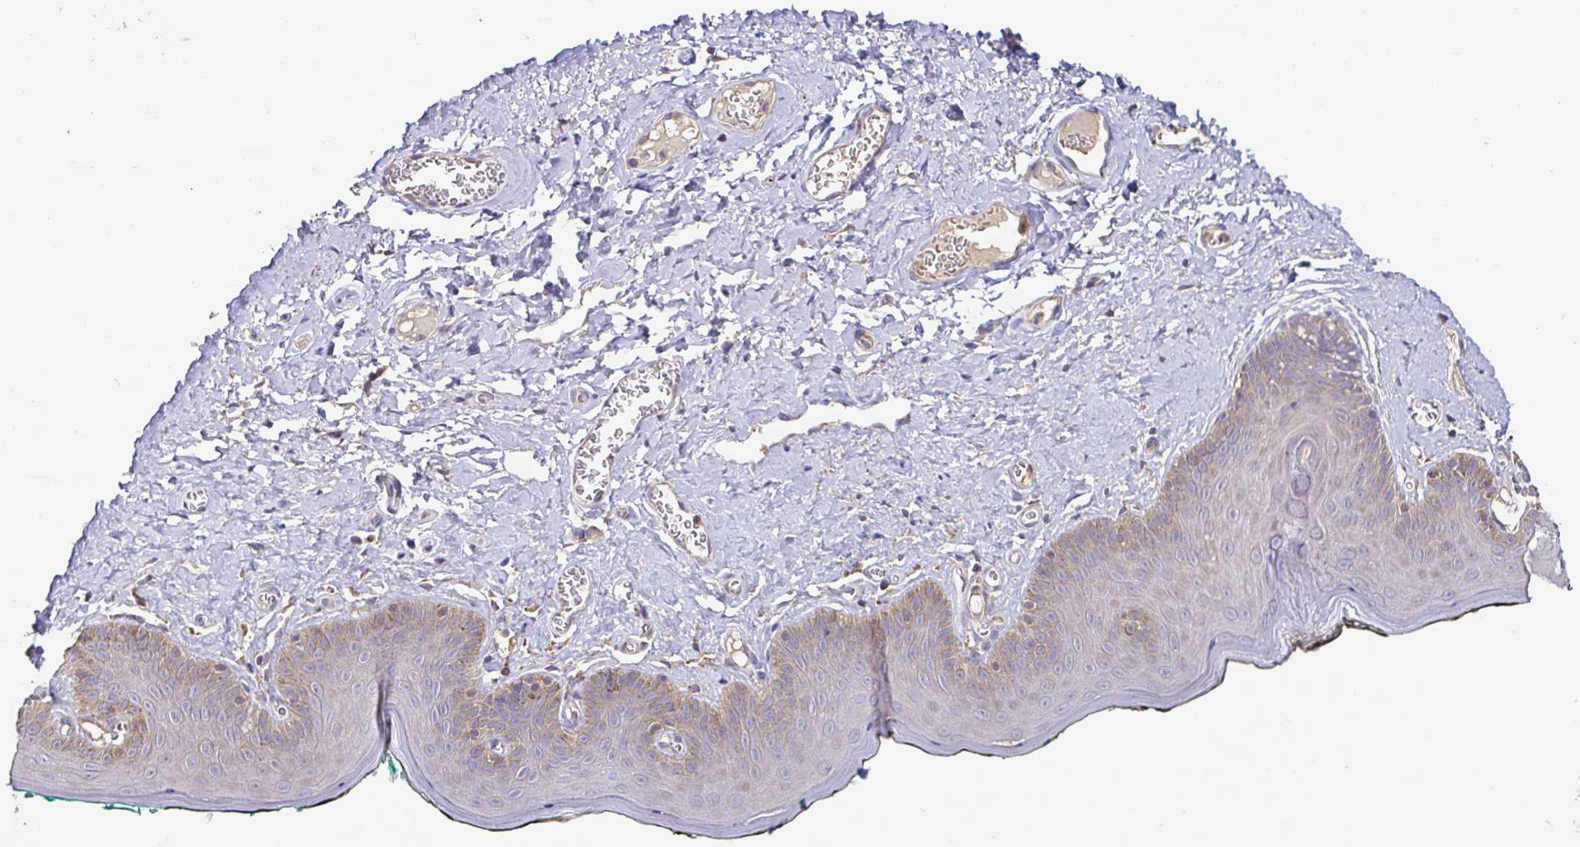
{"staining": {"intensity": "negative", "quantity": "none", "location": "none"}, "tissue": "skin", "cell_type": "Epidermal cells", "image_type": "normal", "snomed": [{"axis": "morphology", "description": "Normal tissue, NOS"}, {"axis": "topography", "description": "Vulva"}, {"axis": "topography", "description": "Peripheral nerve tissue"}], "caption": "Immunohistochemical staining of unremarkable skin demonstrates no significant positivity in epidermal cells. The staining is performed using DAB brown chromogen with nuclei counter-stained in using hematoxylin.", "gene": "HAGH", "patient": {"sex": "female", "age": 66}}